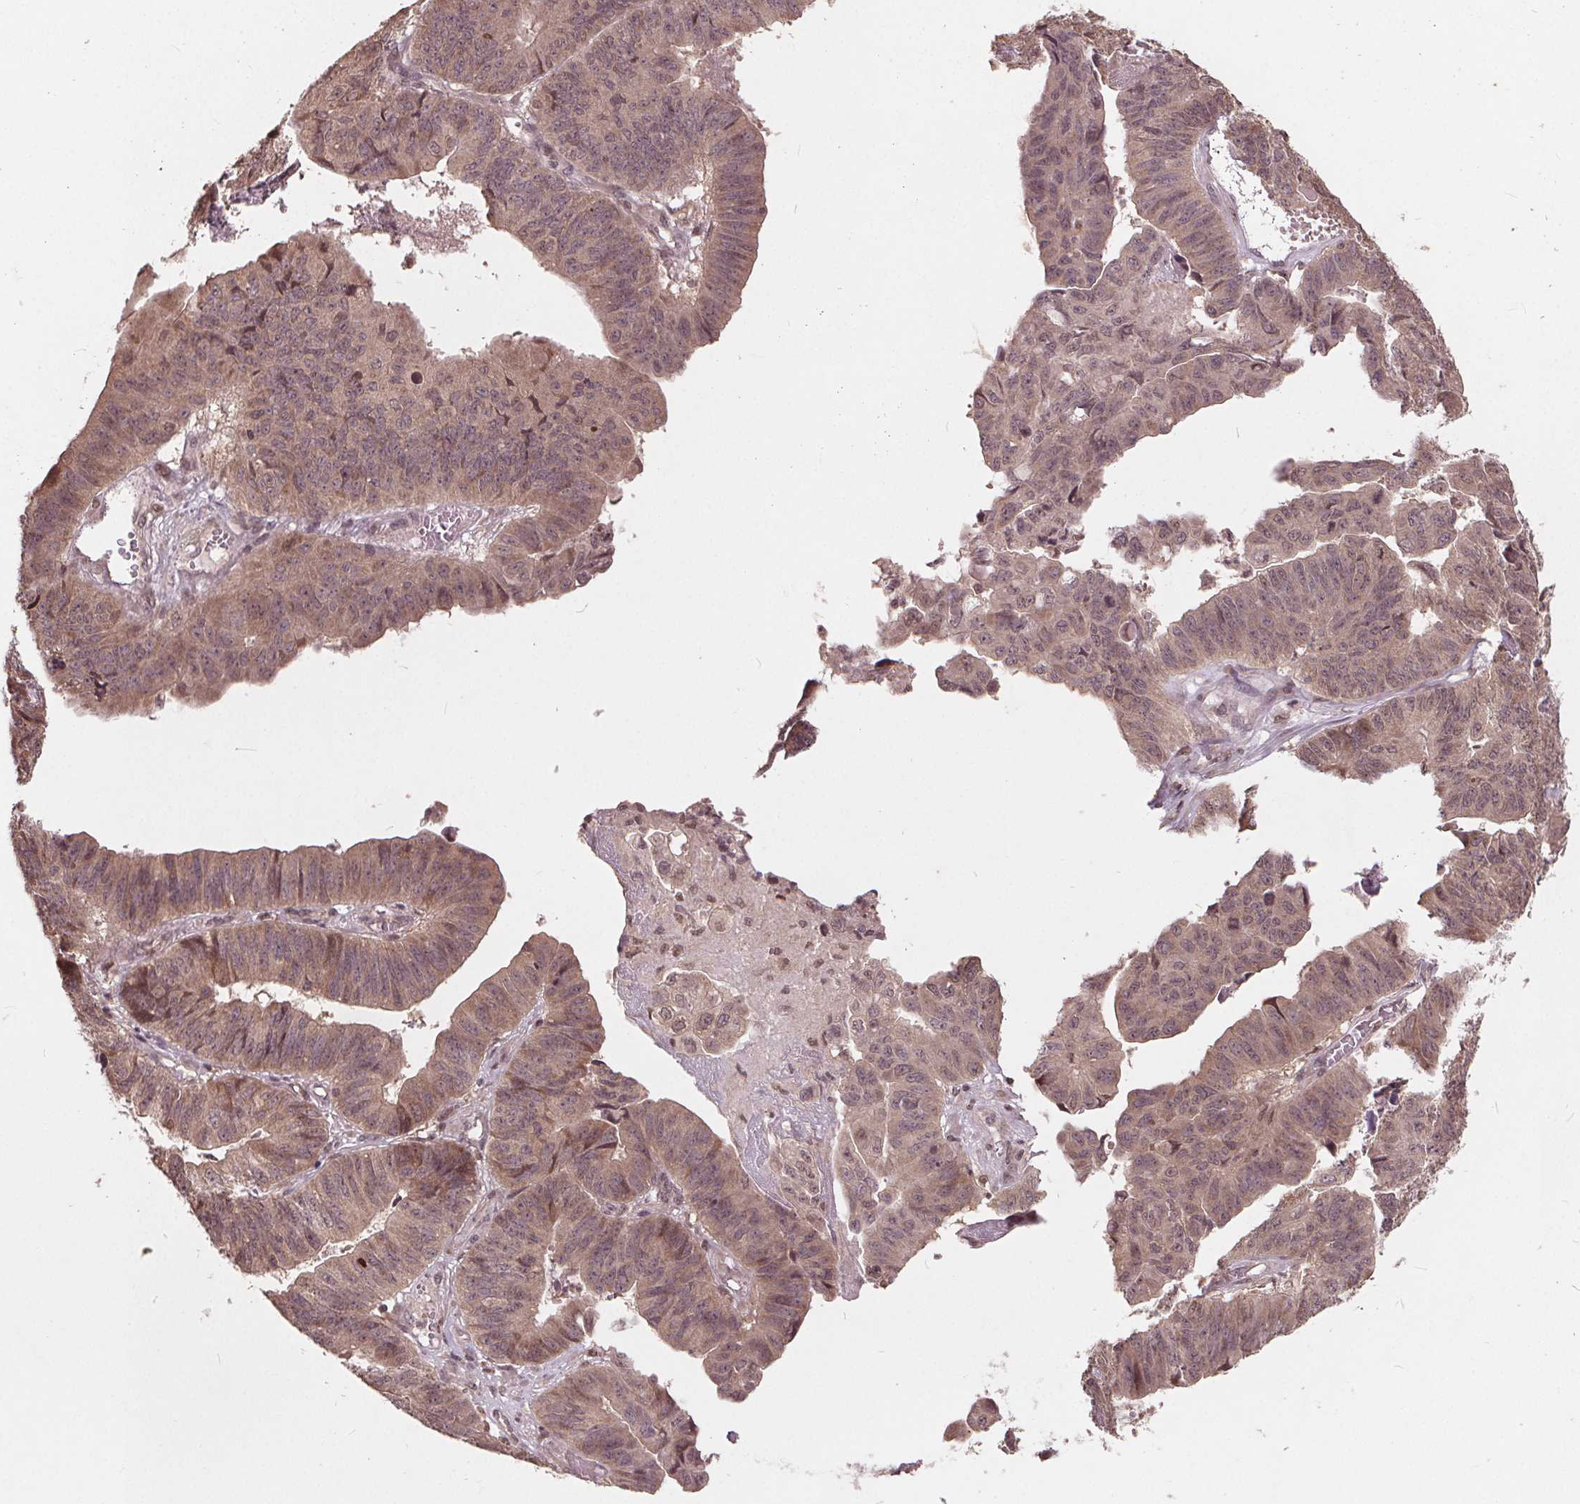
{"staining": {"intensity": "weak", "quantity": ">75%", "location": "cytoplasmic/membranous,nuclear"}, "tissue": "stomach cancer", "cell_type": "Tumor cells", "image_type": "cancer", "snomed": [{"axis": "morphology", "description": "Adenocarcinoma, NOS"}, {"axis": "topography", "description": "Stomach, lower"}], "caption": "High-magnification brightfield microscopy of stomach cancer (adenocarcinoma) stained with DAB (3,3'-diaminobenzidine) (brown) and counterstained with hematoxylin (blue). tumor cells exhibit weak cytoplasmic/membranous and nuclear expression is appreciated in approximately>75% of cells.", "gene": "HIF1AN", "patient": {"sex": "male", "age": 77}}